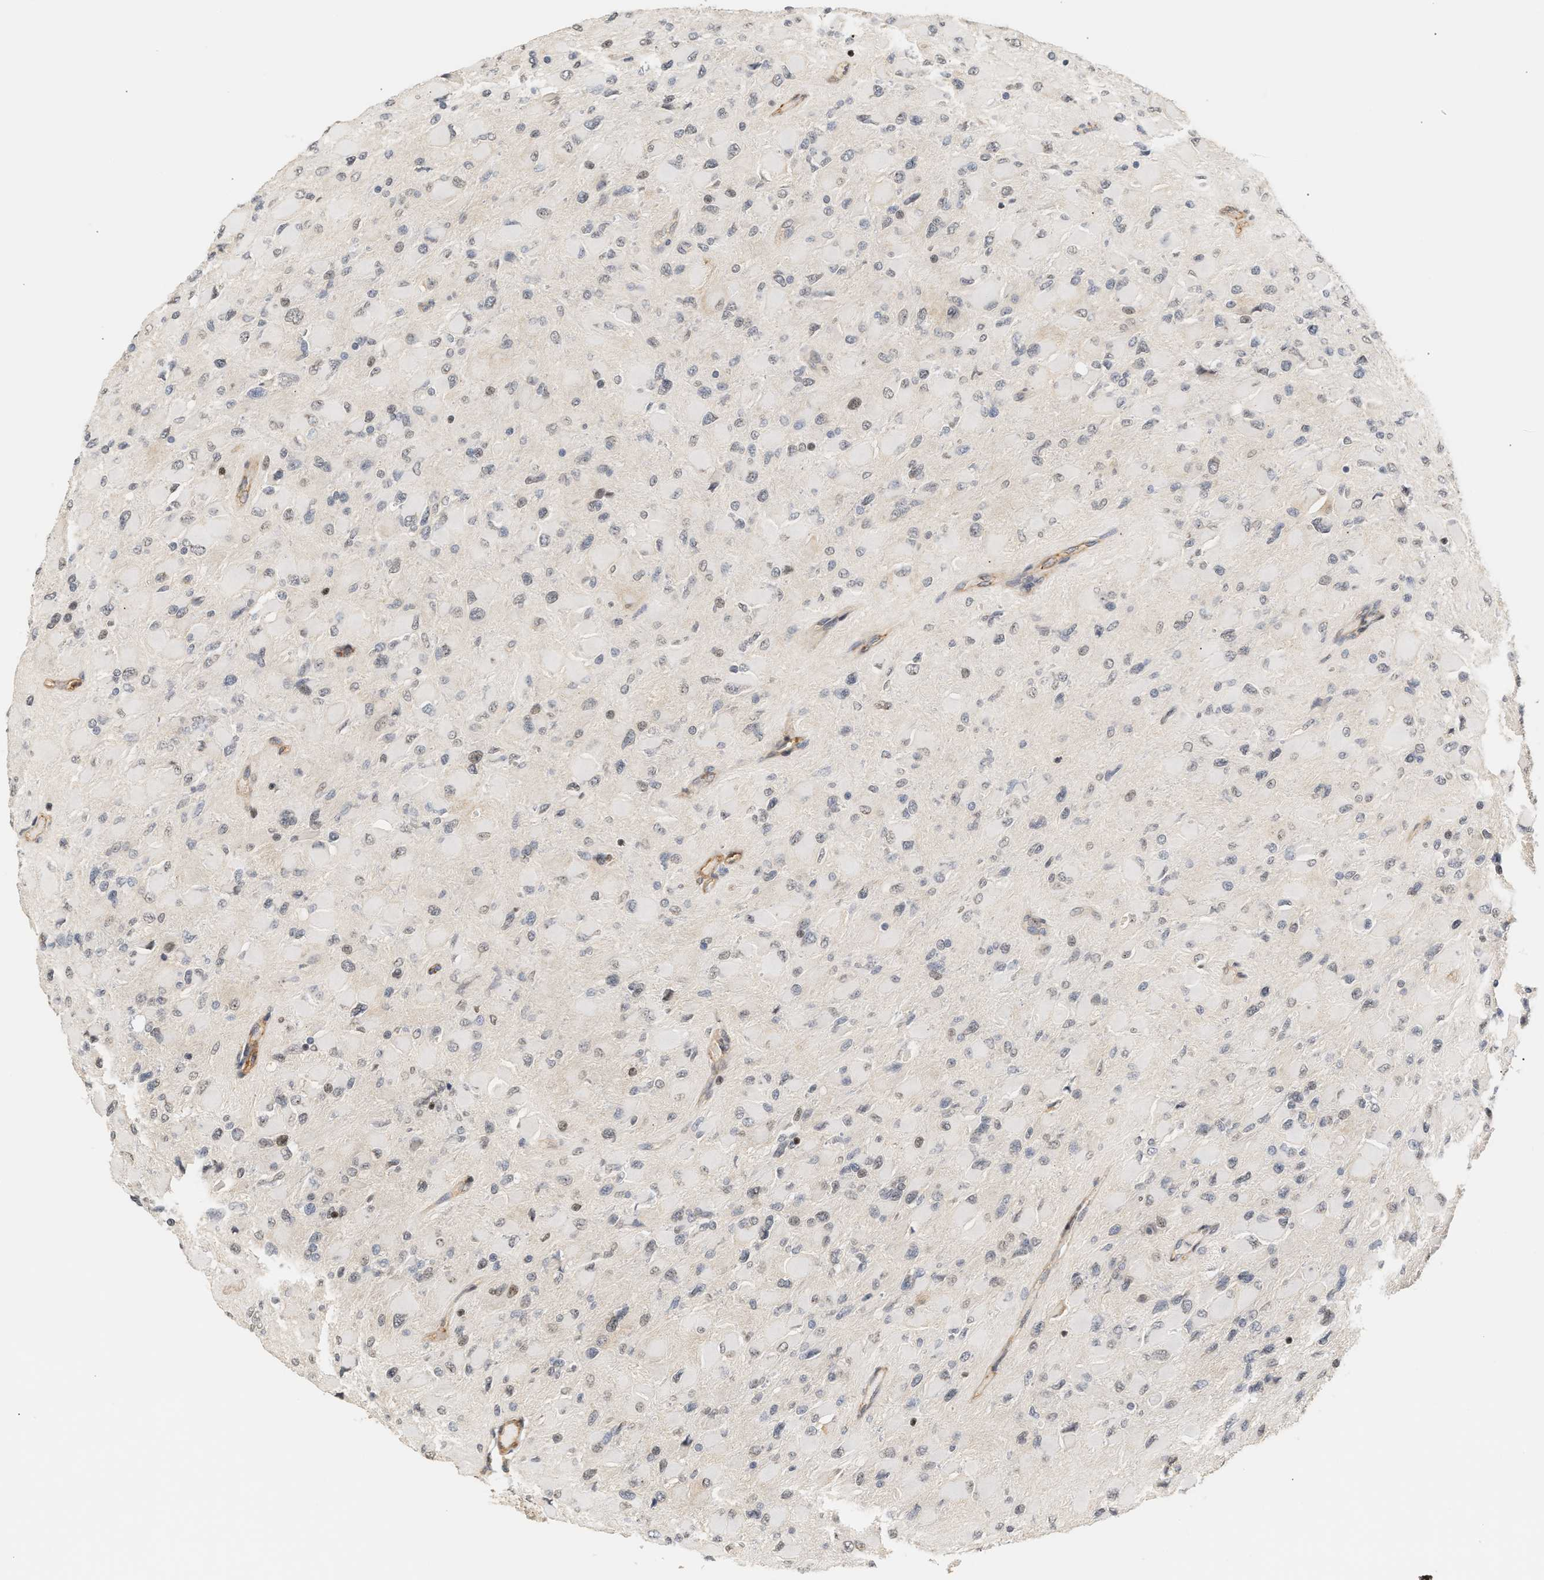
{"staining": {"intensity": "weak", "quantity": "<25%", "location": "nuclear"}, "tissue": "glioma", "cell_type": "Tumor cells", "image_type": "cancer", "snomed": [{"axis": "morphology", "description": "Glioma, malignant, High grade"}, {"axis": "topography", "description": "Cerebral cortex"}], "caption": "Malignant high-grade glioma stained for a protein using immunohistochemistry displays no expression tumor cells.", "gene": "PLXND1", "patient": {"sex": "female", "age": 36}}